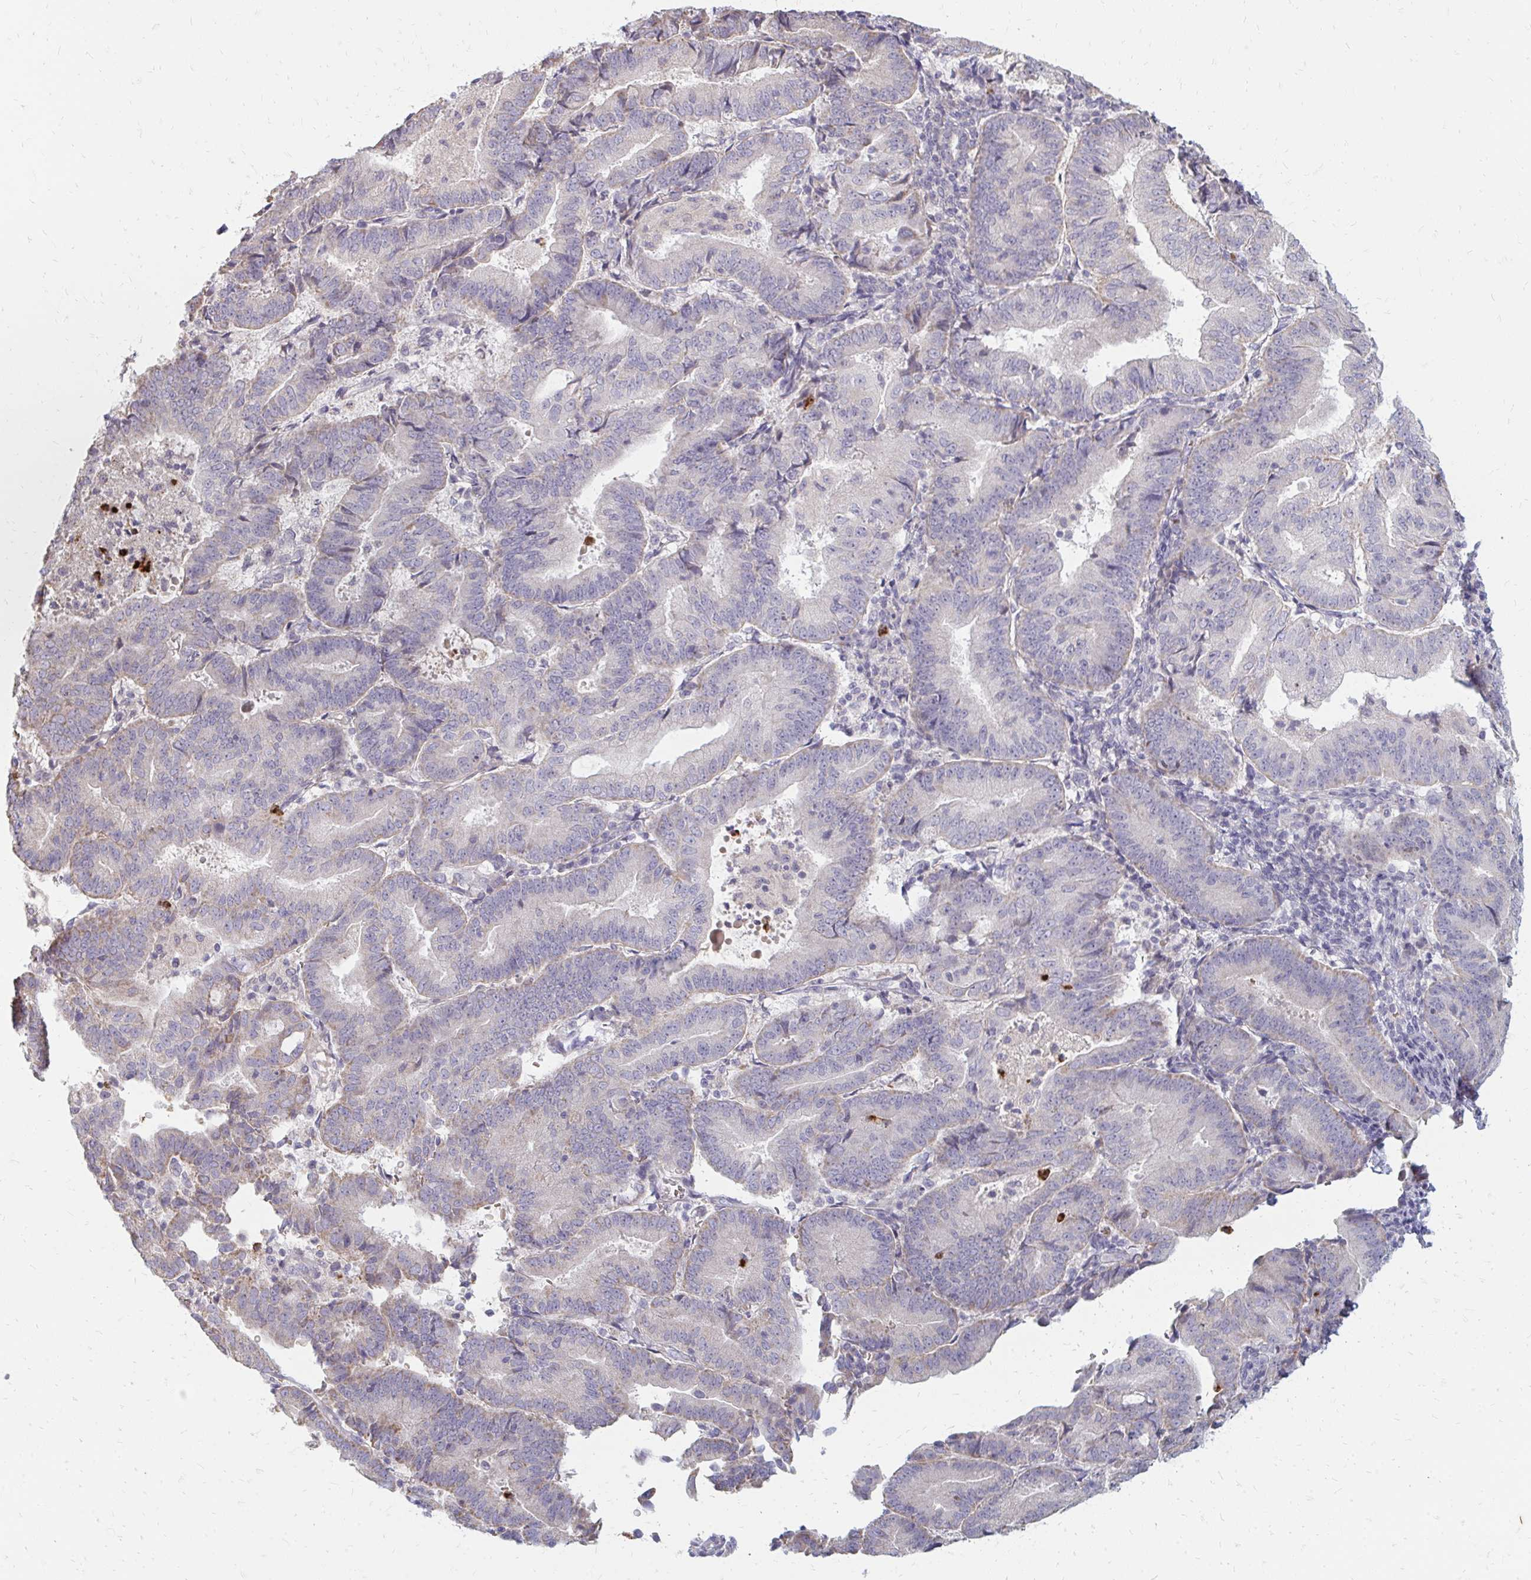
{"staining": {"intensity": "negative", "quantity": "none", "location": "none"}, "tissue": "endometrial cancer", "cell_type": "Tumor cells", "image_type": "cancer", "snomed": [{"axis": "morphology", "description": "Adenocarcinoma, NOS"}, {"axis": "topography", "description": "Endometrium"}], "caption": "Tumor cells show no significant staining in endometrial cancer (adenocarcinoma).", "gene": "RAB33A", "patient": {"sex": "female", "age": 70}}